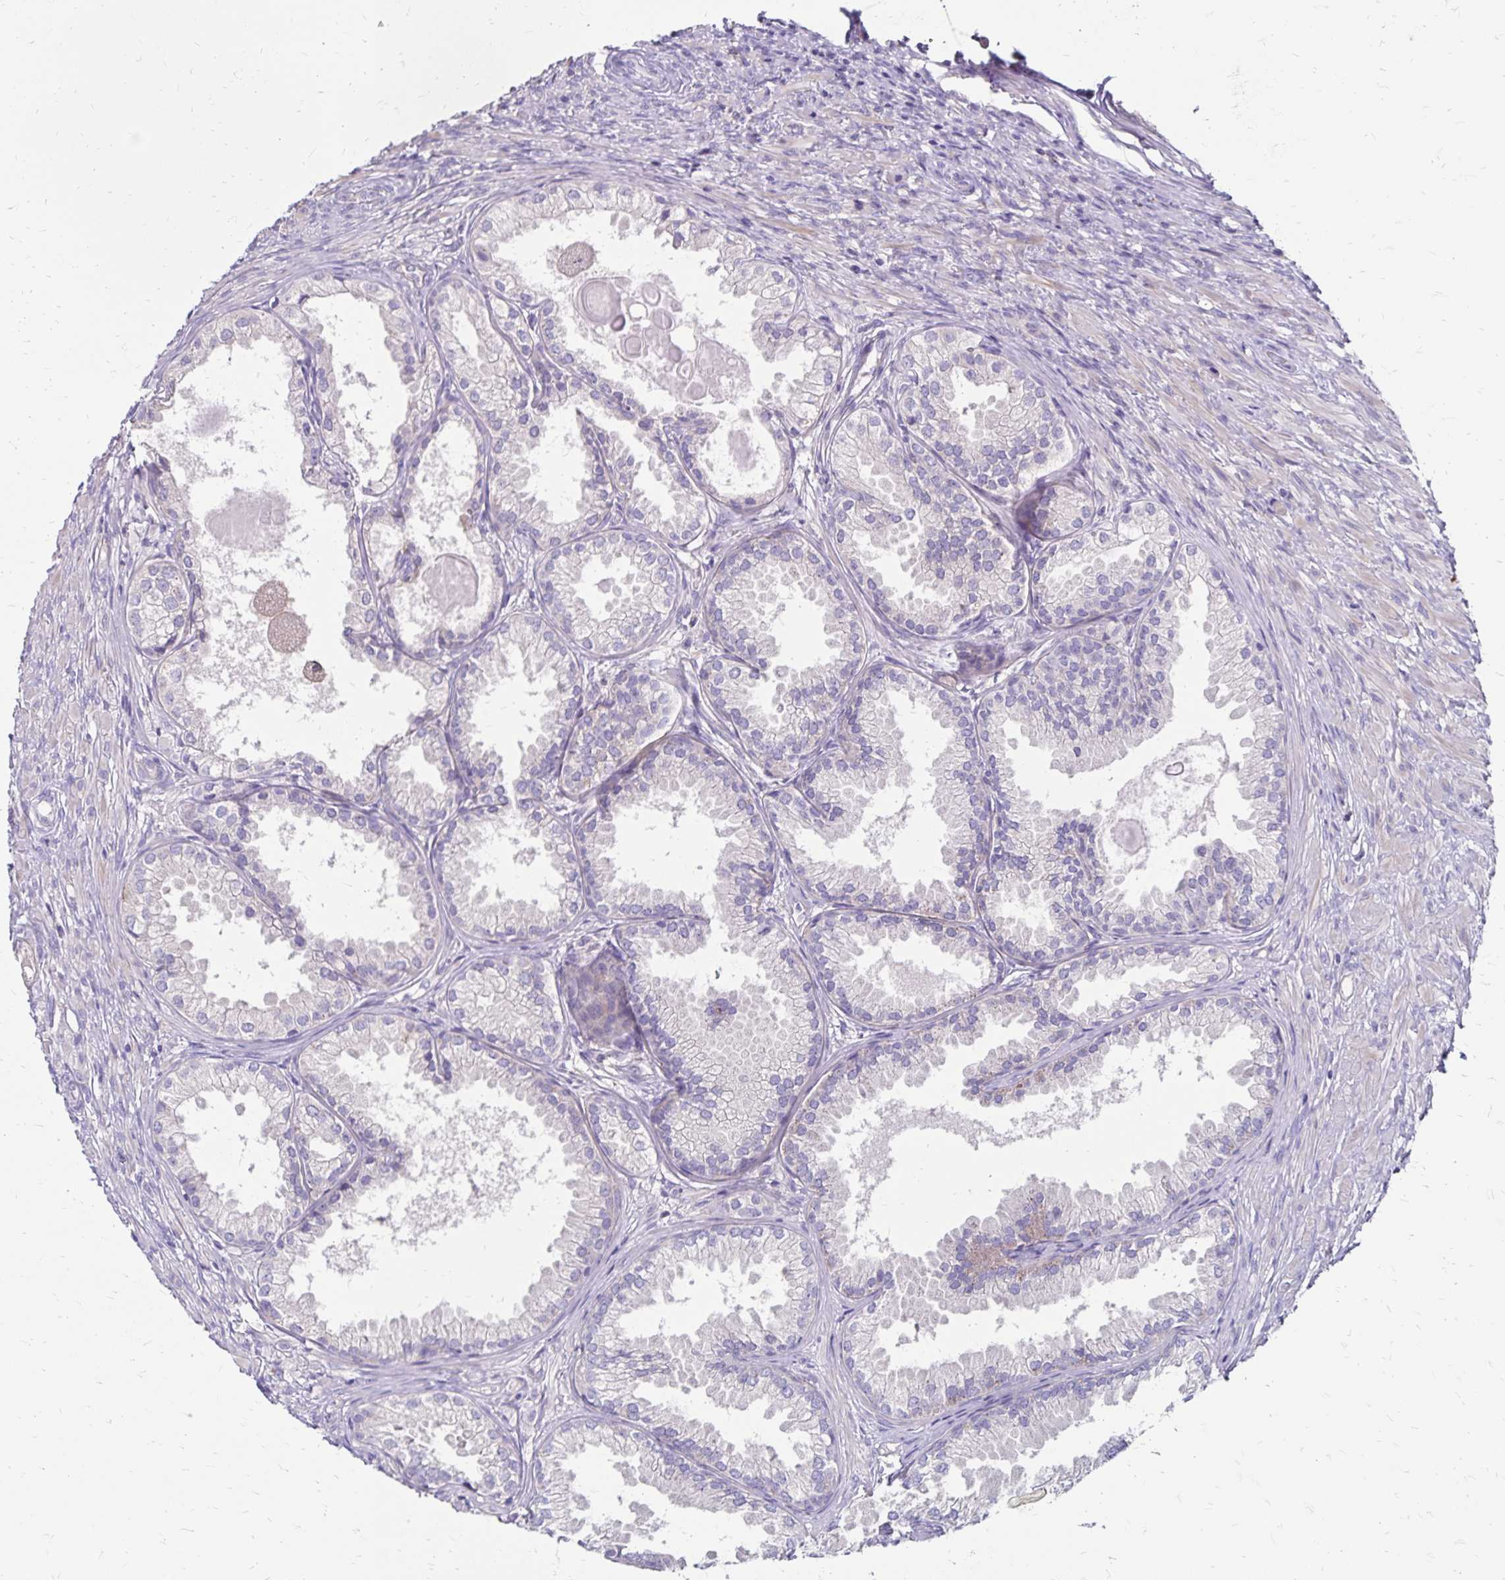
{"staining": {"intensity": "negative", "quantity": "none", "location": "none"}, "tissue": "prostate cancer", "cell_type": "Tumor cells", "image_type": "cancer", "snomed": [{"axis": "morphology", "description": "Adenocarcinoma, High grade"}, {"axis": "topography", "description": "Prostate"}], "caption": "High-grade adenocarcinoma (prostate) was stained to show a protein in brown. There is no significant positivity in tumor cells.", "gene": "TNS3", "patient": {"sex": "male", "age": 83}}